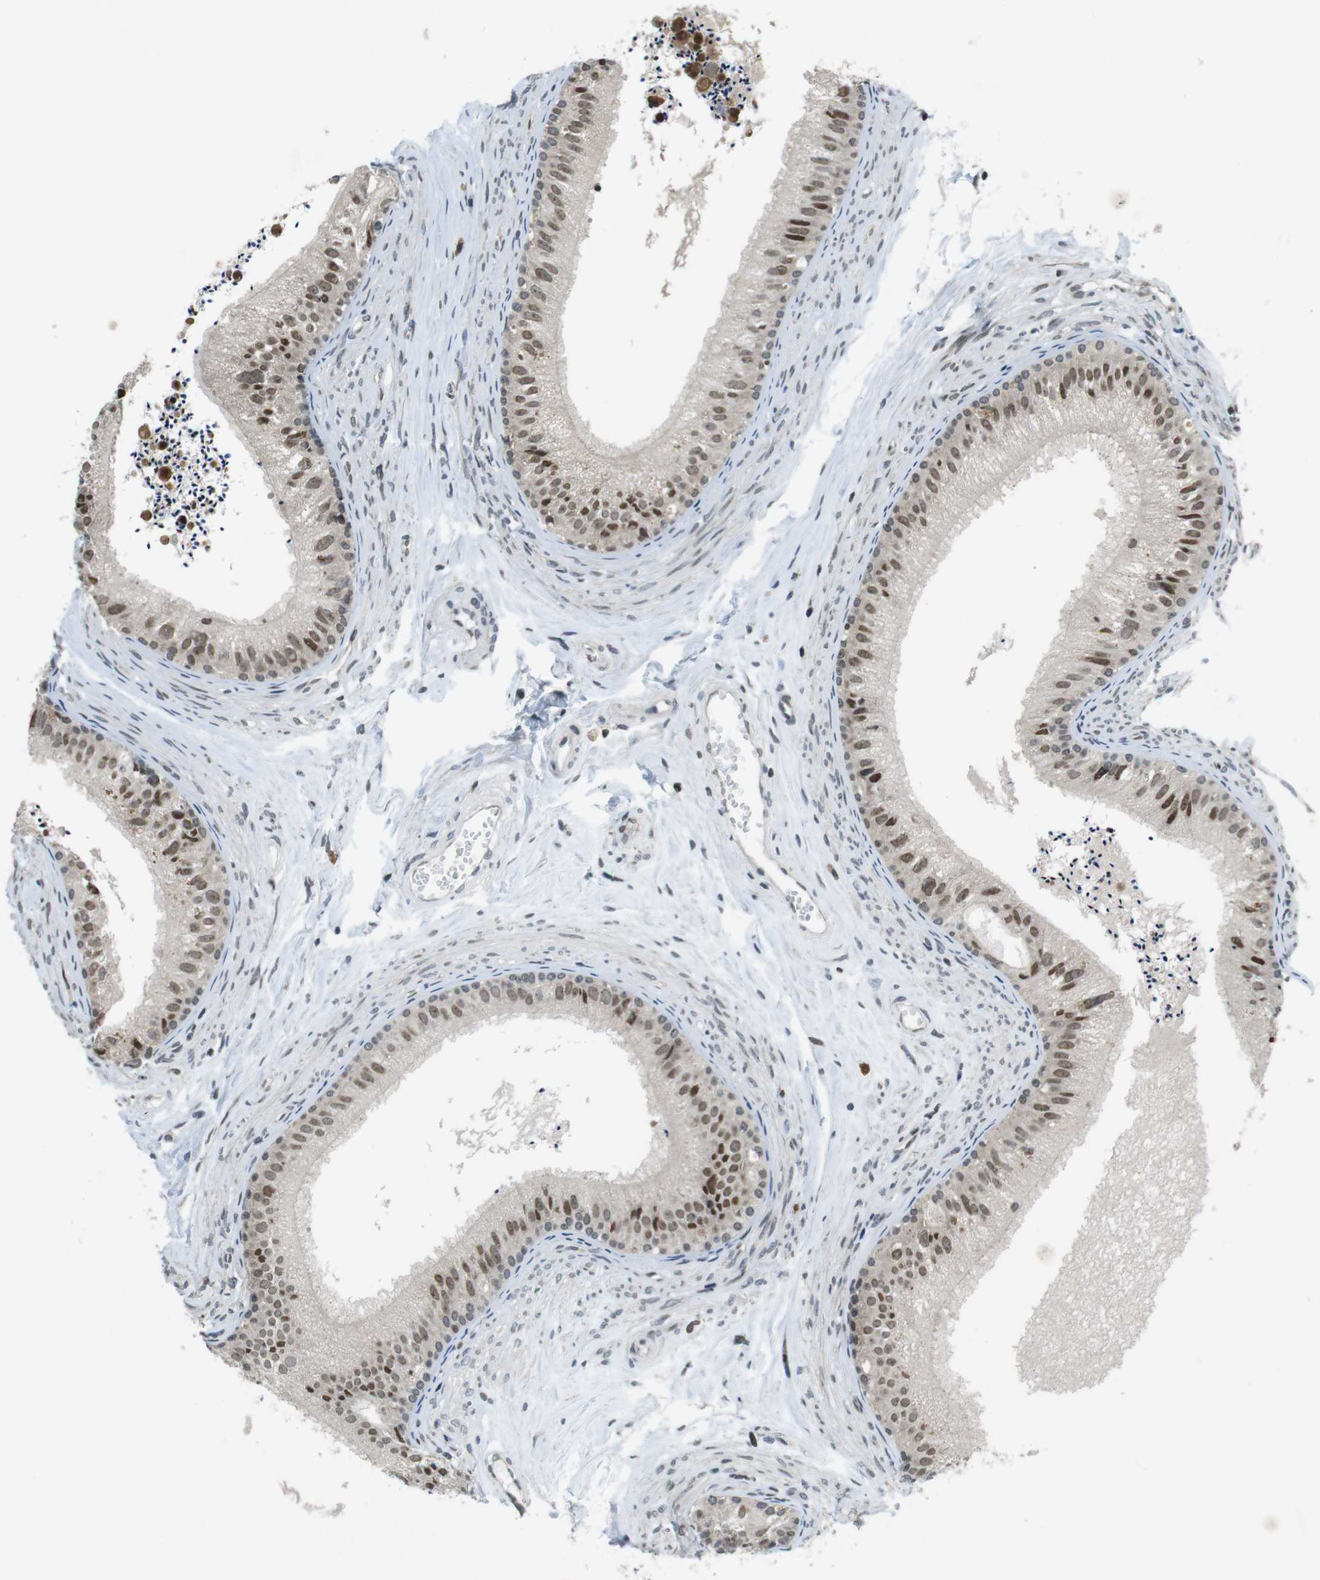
{"staining": {"intensity": "moderate", "quantity": "25%-75%", "location": "cytoplasmic/membranous,nuclear"}, "tissue": "epididymis", "cell_type": "Glandular cells", "image_type": "normal", "snomed": [{"axis": "morphology", "description": "Normal tissue, NOS"}, {"axis": "topography", "description": "Epididymis"}], "caption": "An image of human epididymis stained for a protein demonstrates moderate cytoplasmic/membranous,nuclear brown staining in glandular cells.", "gene": "NEK4", "patient": {"sex": "male", "age": 56}}